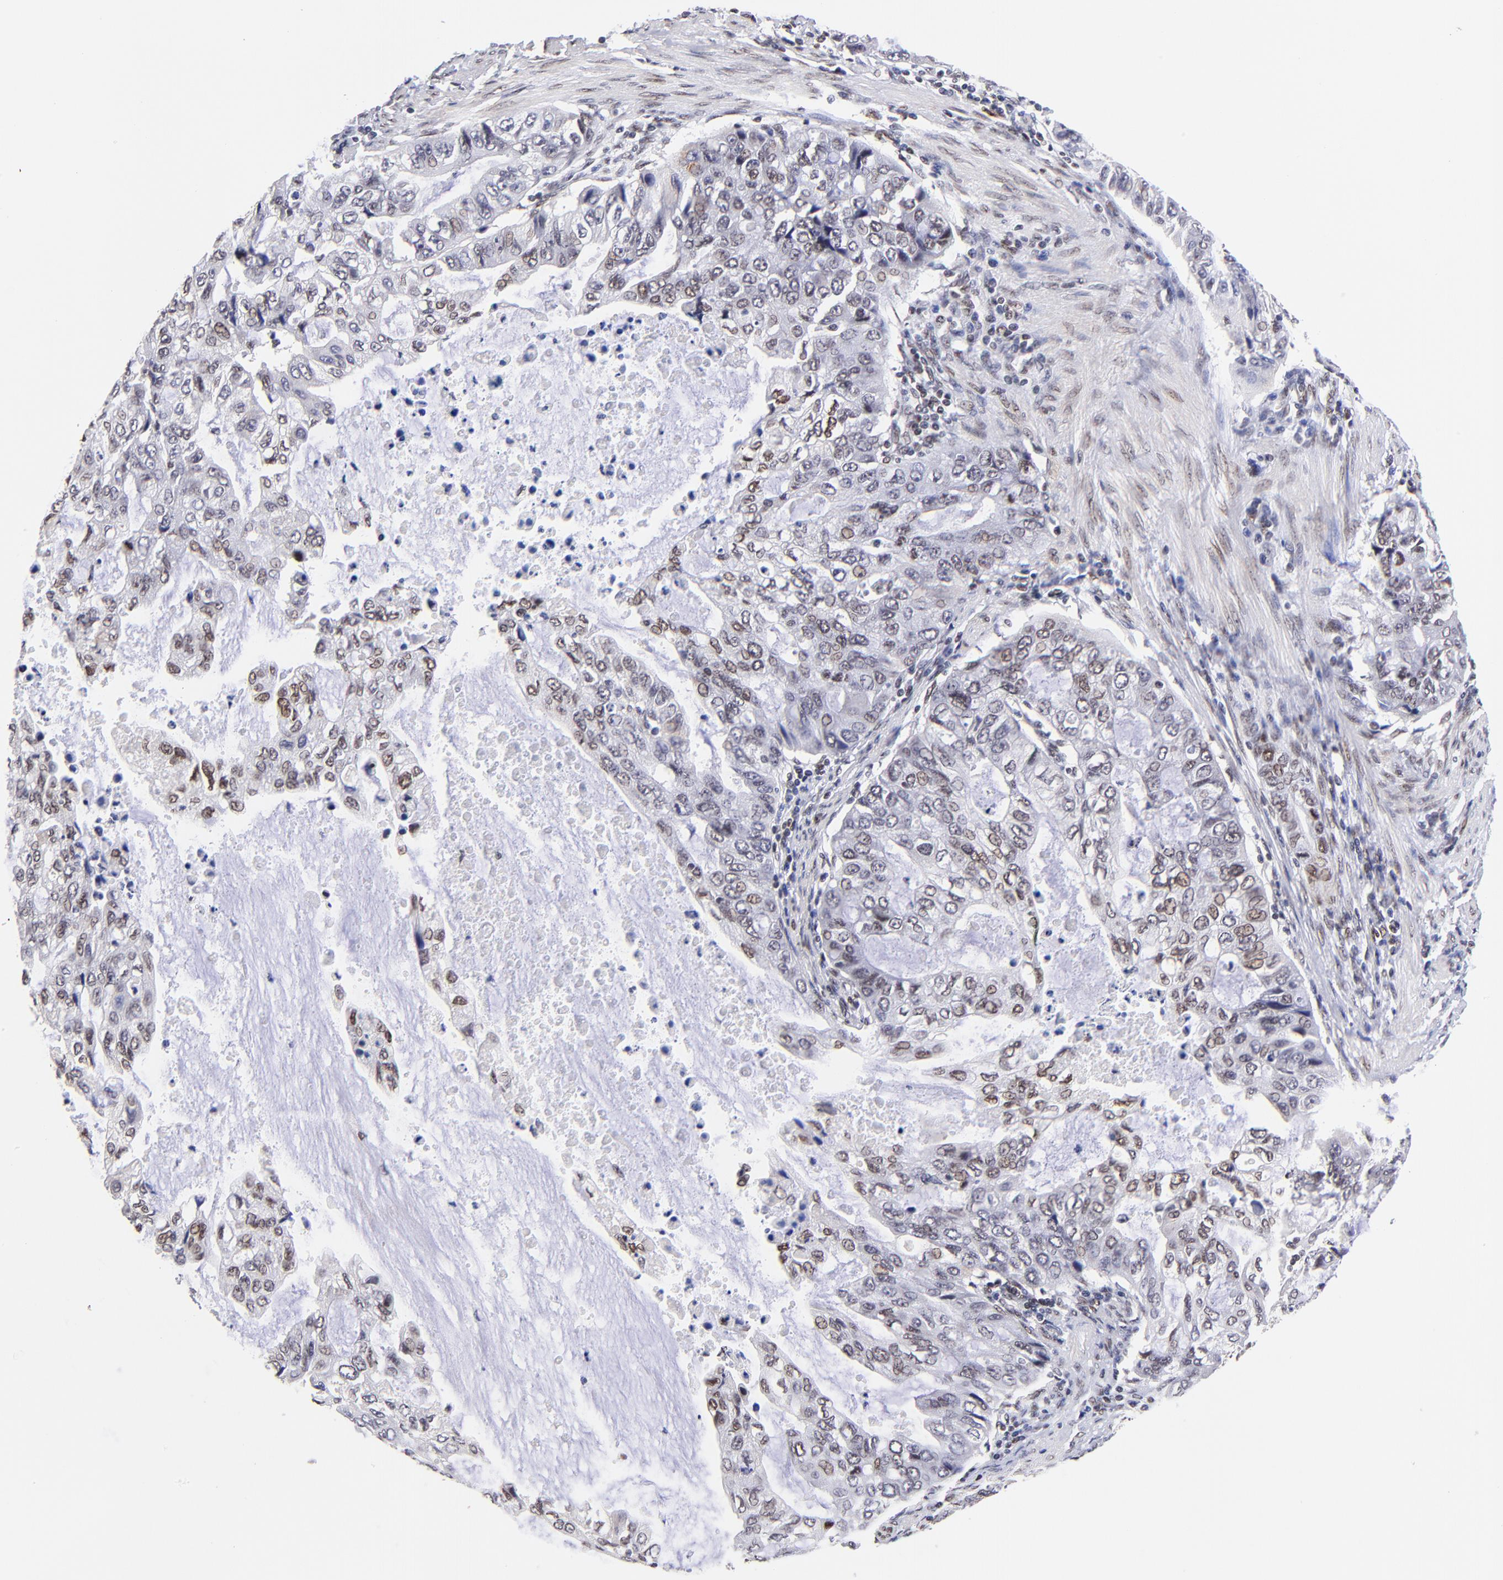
{"staining": {"intensity": "weak", "quantity": ">75%", "location": "nuclear"}, "tissue": "stomach cancer", "cell_type": "Tumor cells", "image_type": "cancer", "snomed": [{"axis": "morphology", "description": "Adenocarcinoma, NOS"}, {"axis": "topography", "description": "Stomach, upper"}], "caption": "Approximately >75% of tumor cells in stomach cancer display weak nuclear protein positivity as visualized by brown immunohistochemical staining.", "gene": "MIDEAS", "patient": {"sex": "female", "age": 52}}